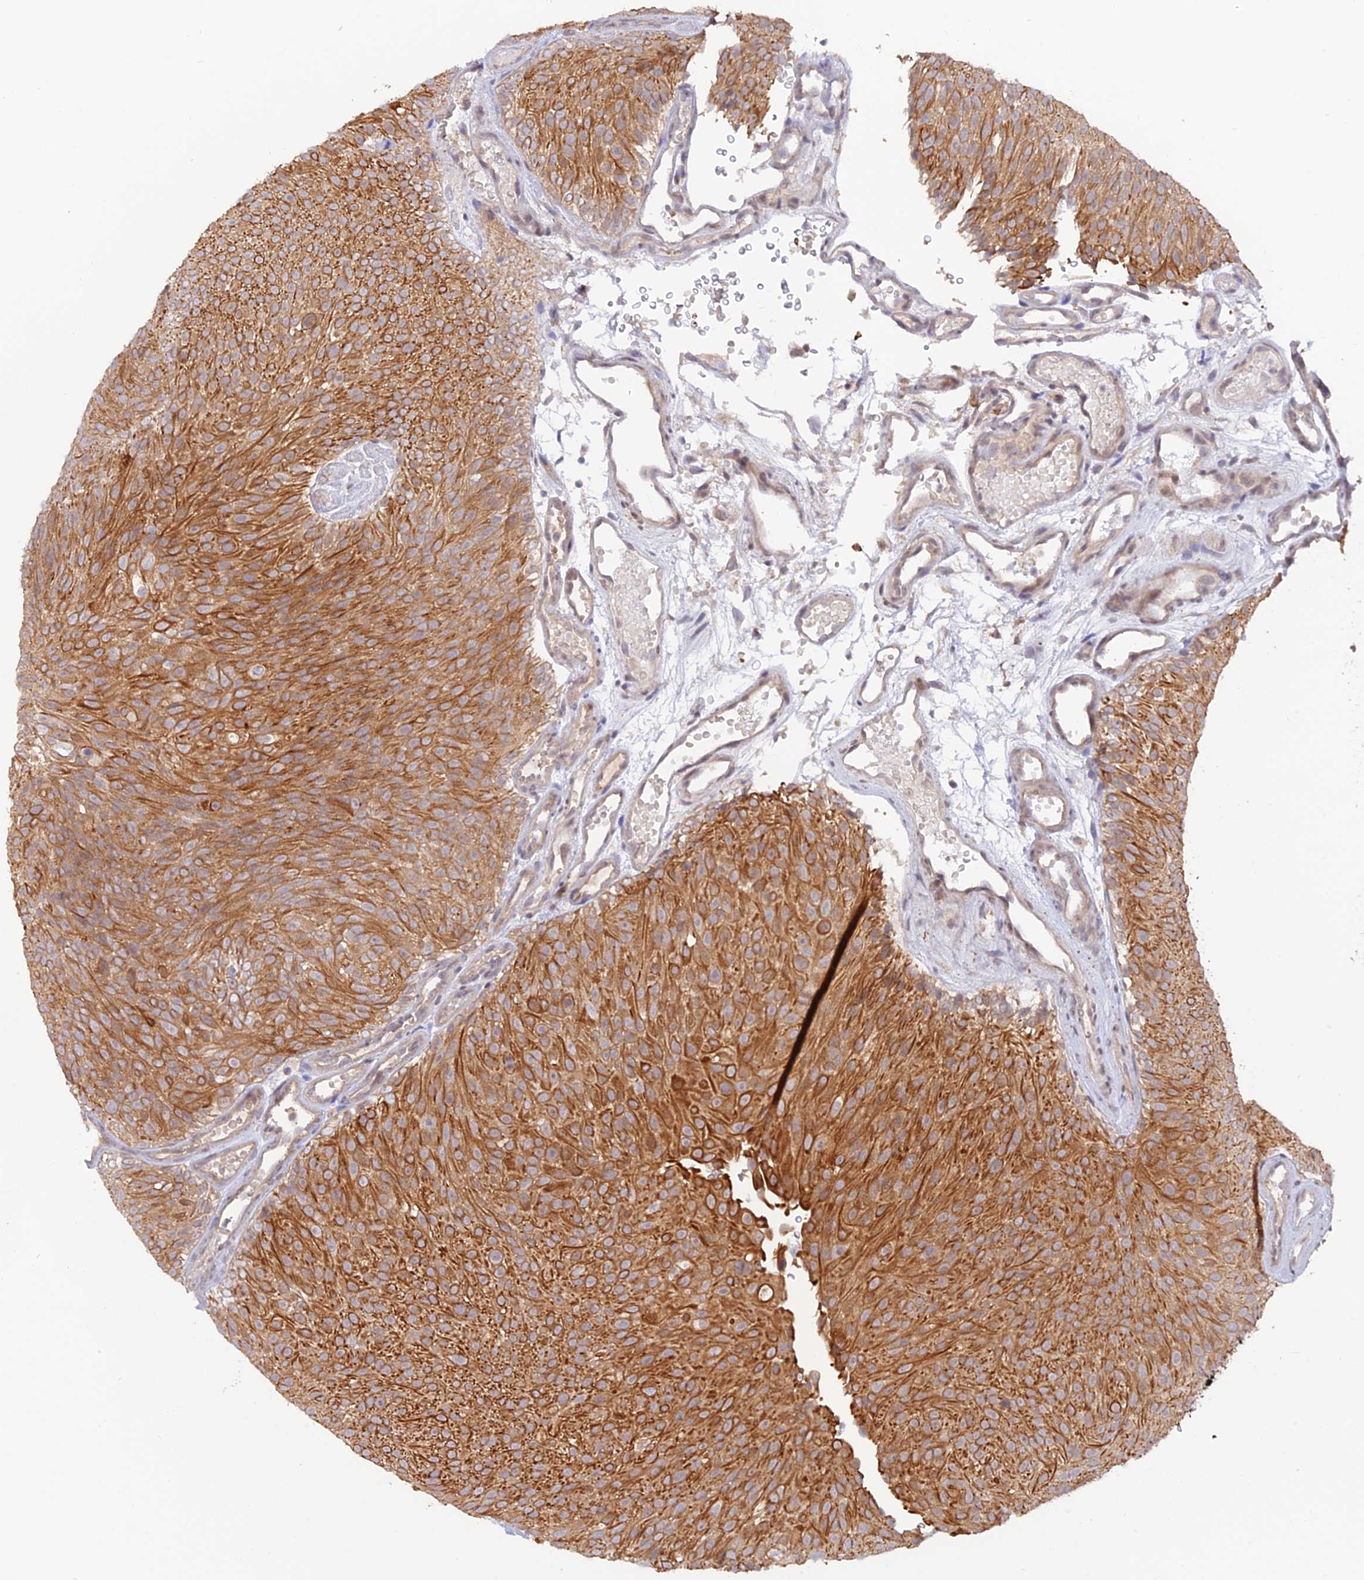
{"staining": {"intensity": "moderate", "quantity": "25%-75%", "location": "cytoplasmic/membranous"}, "tissue": "urothelial cancer", "cell_type": "Tumor cells", "image_type": "cancer", "snomed": [{"axis": "morphology", "description": "Urothelial carcinoma, Low grade"}, {"axis": "topography", "description": "Urinary bladder"}], "caption": "The immunohistochemical stain highlights moderate cytoplasmic/membranous positivity in tumor cells of urothelial cancer tissue.", "gene": "CAMSAP3", "patient": {"sex": "male", "age": 78}}